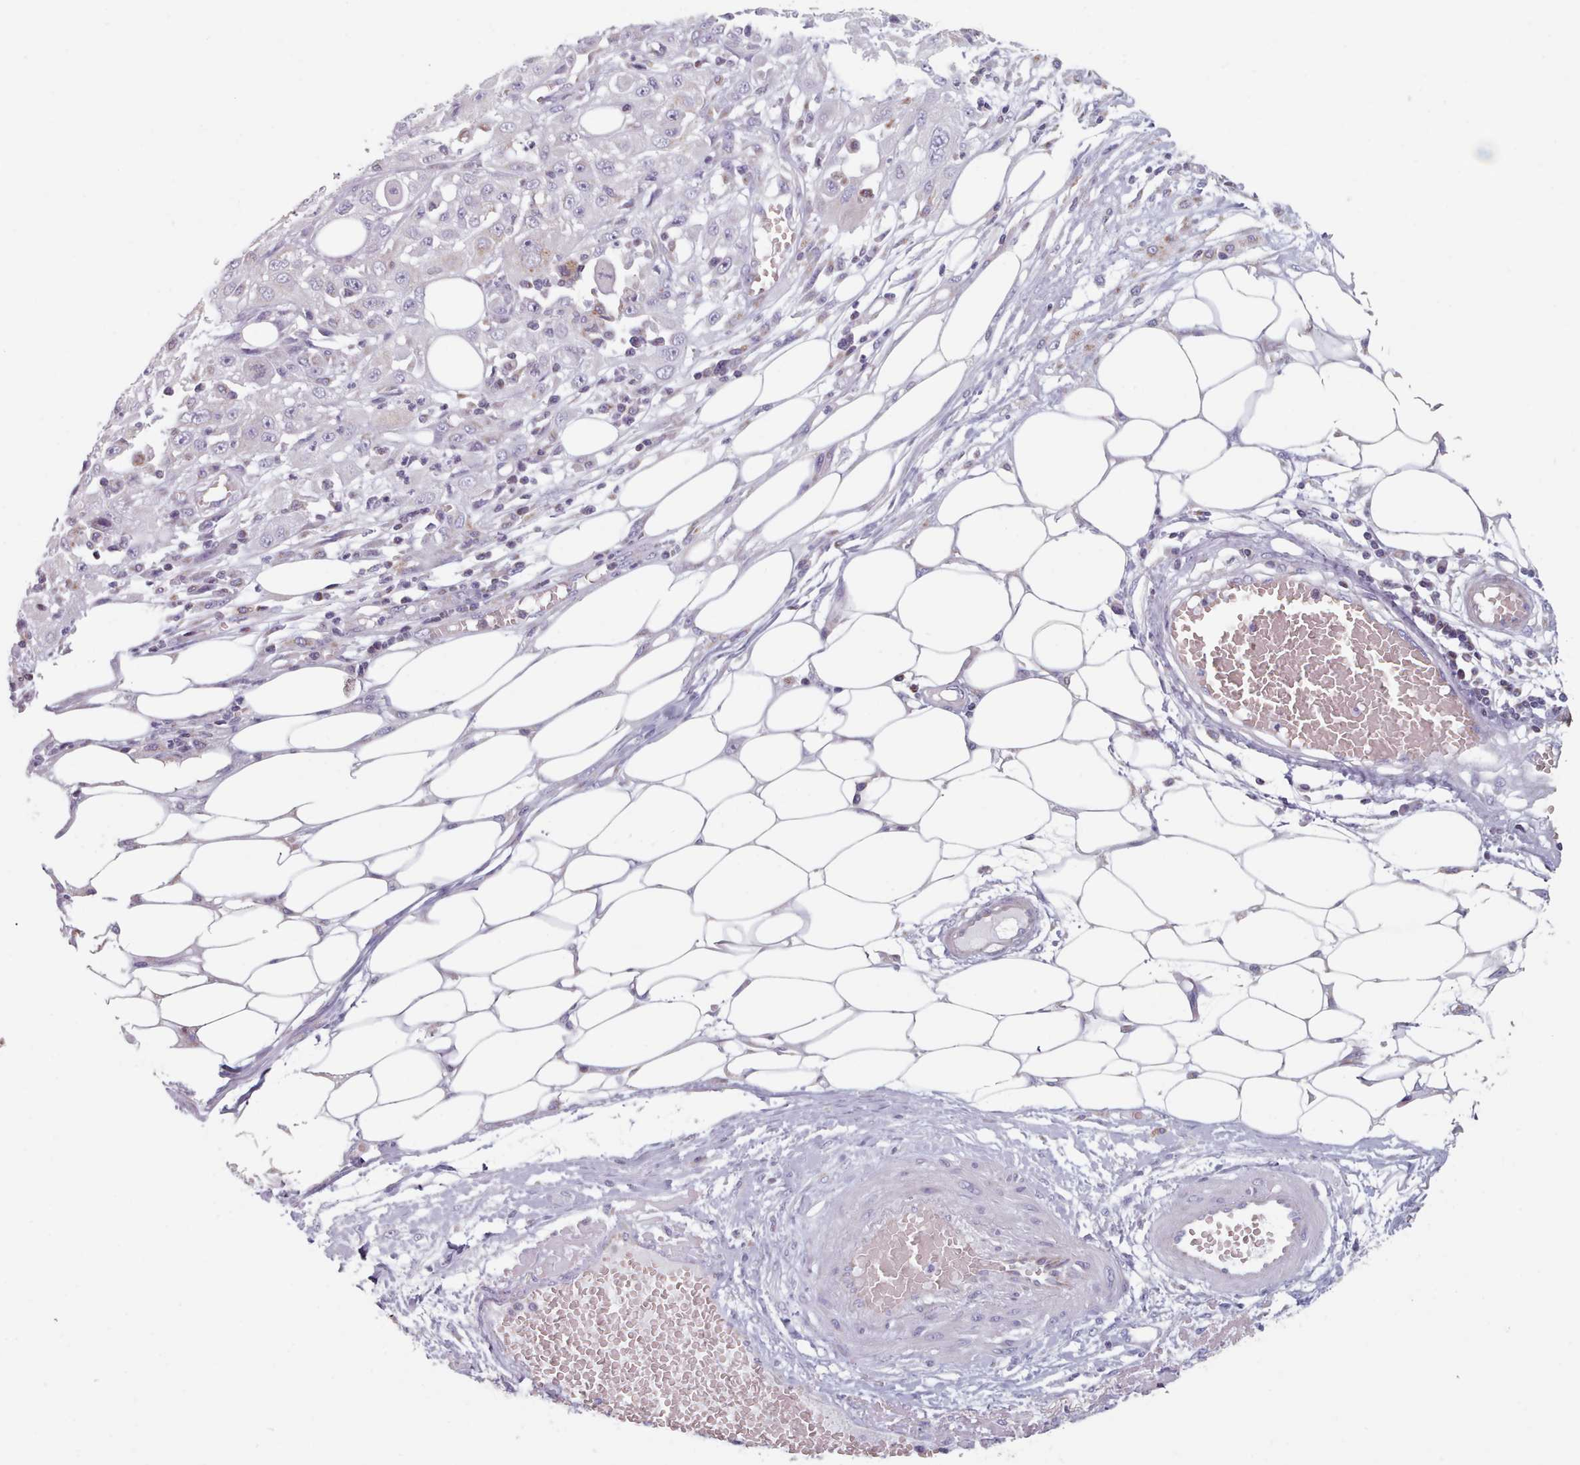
{"staining": {"intensity": "negative", "quantity": "none", "location": "none"}, "tissue": "skin cancer", "cell_type": "Tumor cells", "image_type": "cancer", "snomed": [{"axis": "morphology", "description": "Squamous cell carcinoma, NOS"}, {"axis": "morphology", "description": "Squamous cell carcinoma, metastatic, NOS"}, {"axis": "topography", "description": "Skin"}, {"axis": "topography", "description": "Lymph node"}], "caption": "Squamous cell carcinoma (skin) was stained to show a protein in brown. There is no significant staining in tumor cells.", "gene": "FAM170B", "patient": {"sex": "male", "age": 75}}